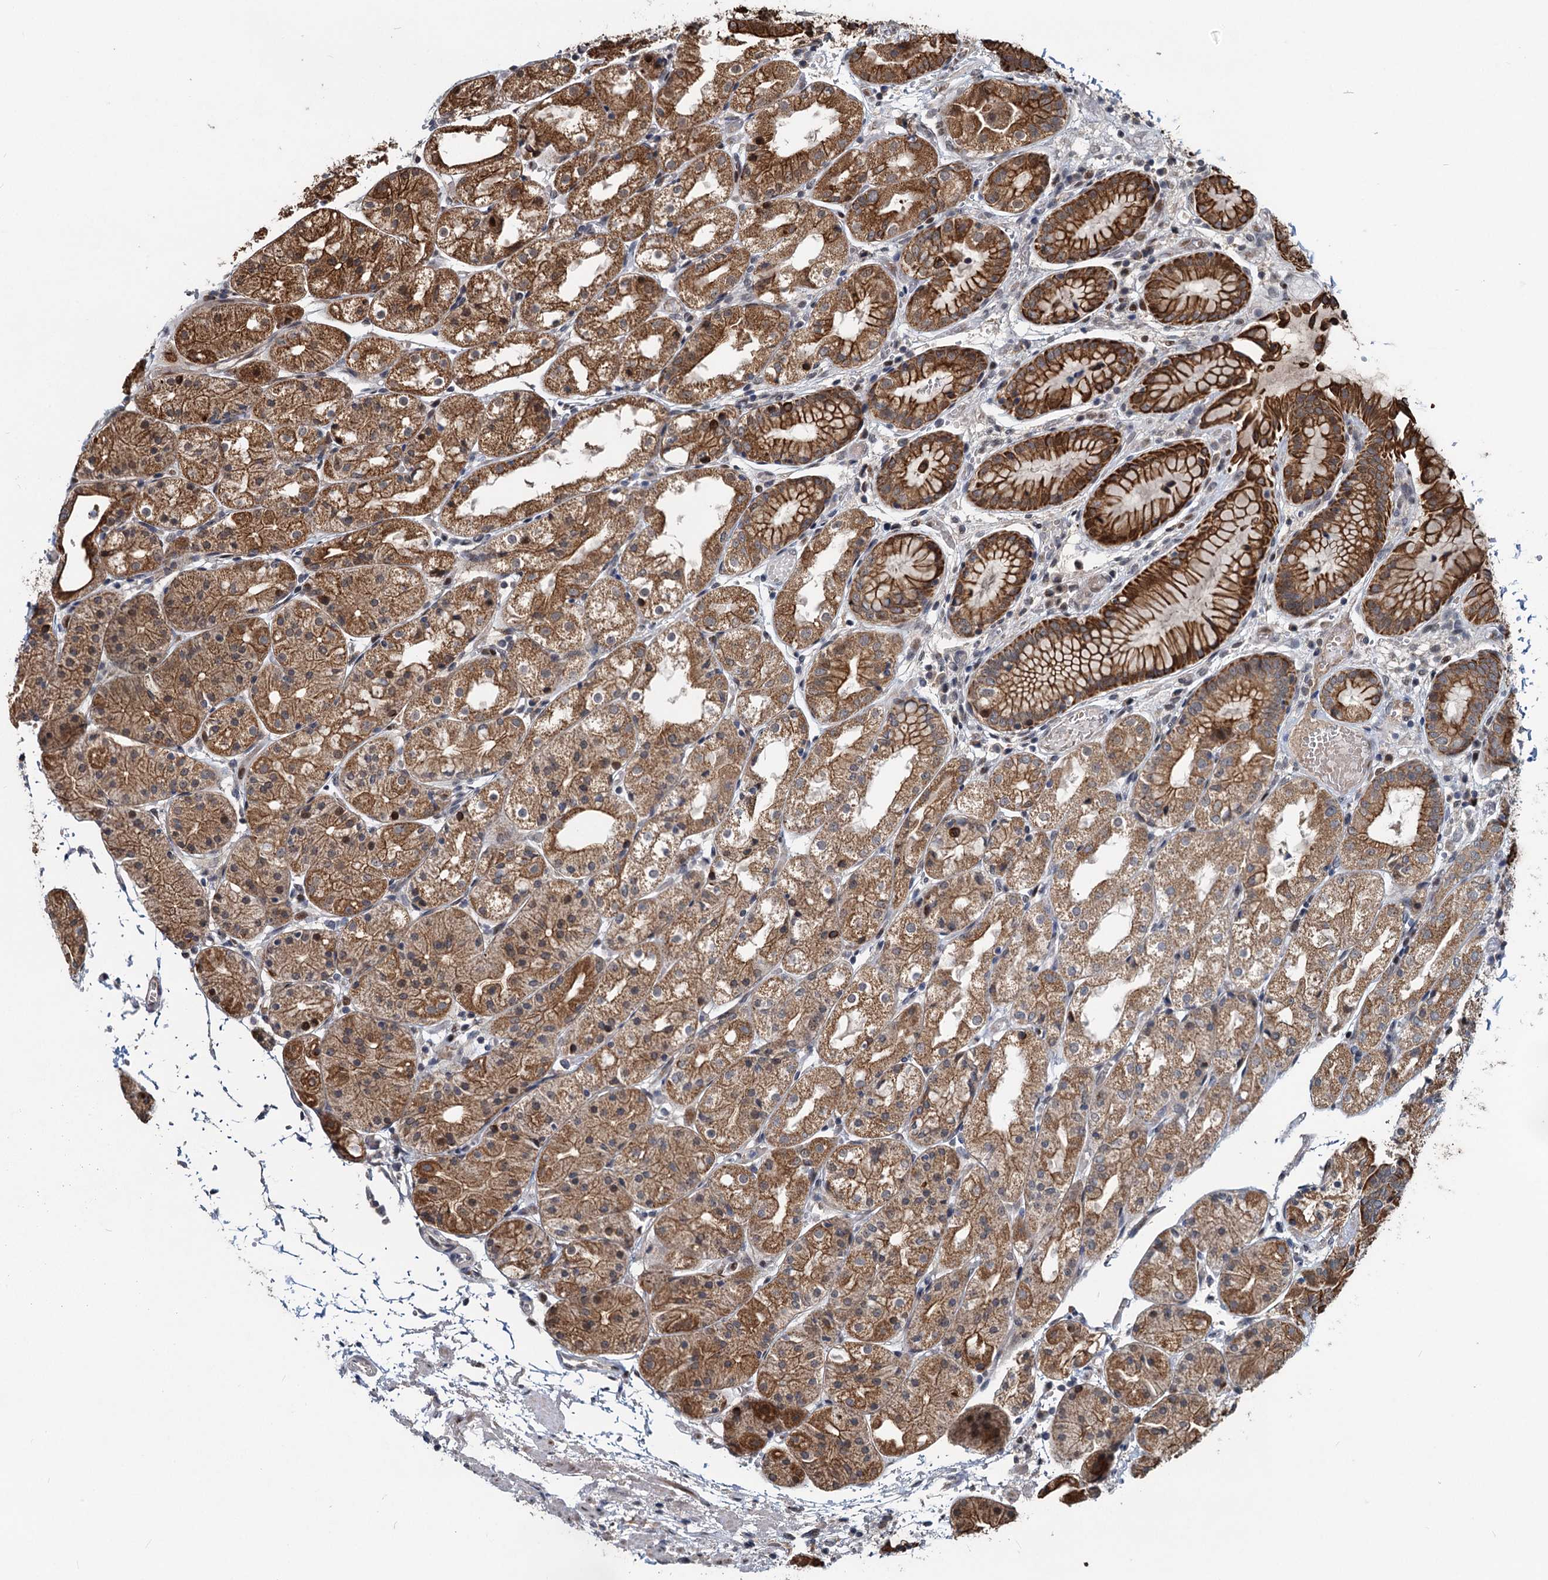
{"staining": {"intensity": "strong", "quantity": ">75%", "location": "cytoplasmic/membranous"}, "tissue": "stomach", "cell_type": "Glandular cells", "image_type": "normal", "snomed": [{"axis": "morphology", "description": "Normal tissue, NOS"}, {"axis": "topography", "description": "Stomach, upper"}], "caption": "Immunohistochemical staining of normal stomach demonstrates high levels of strong cytoplasmic/membranous expression in about >75% of glandular cells.", "gene": "RITA1", "patient": {"sex": "male", "age": 72}}